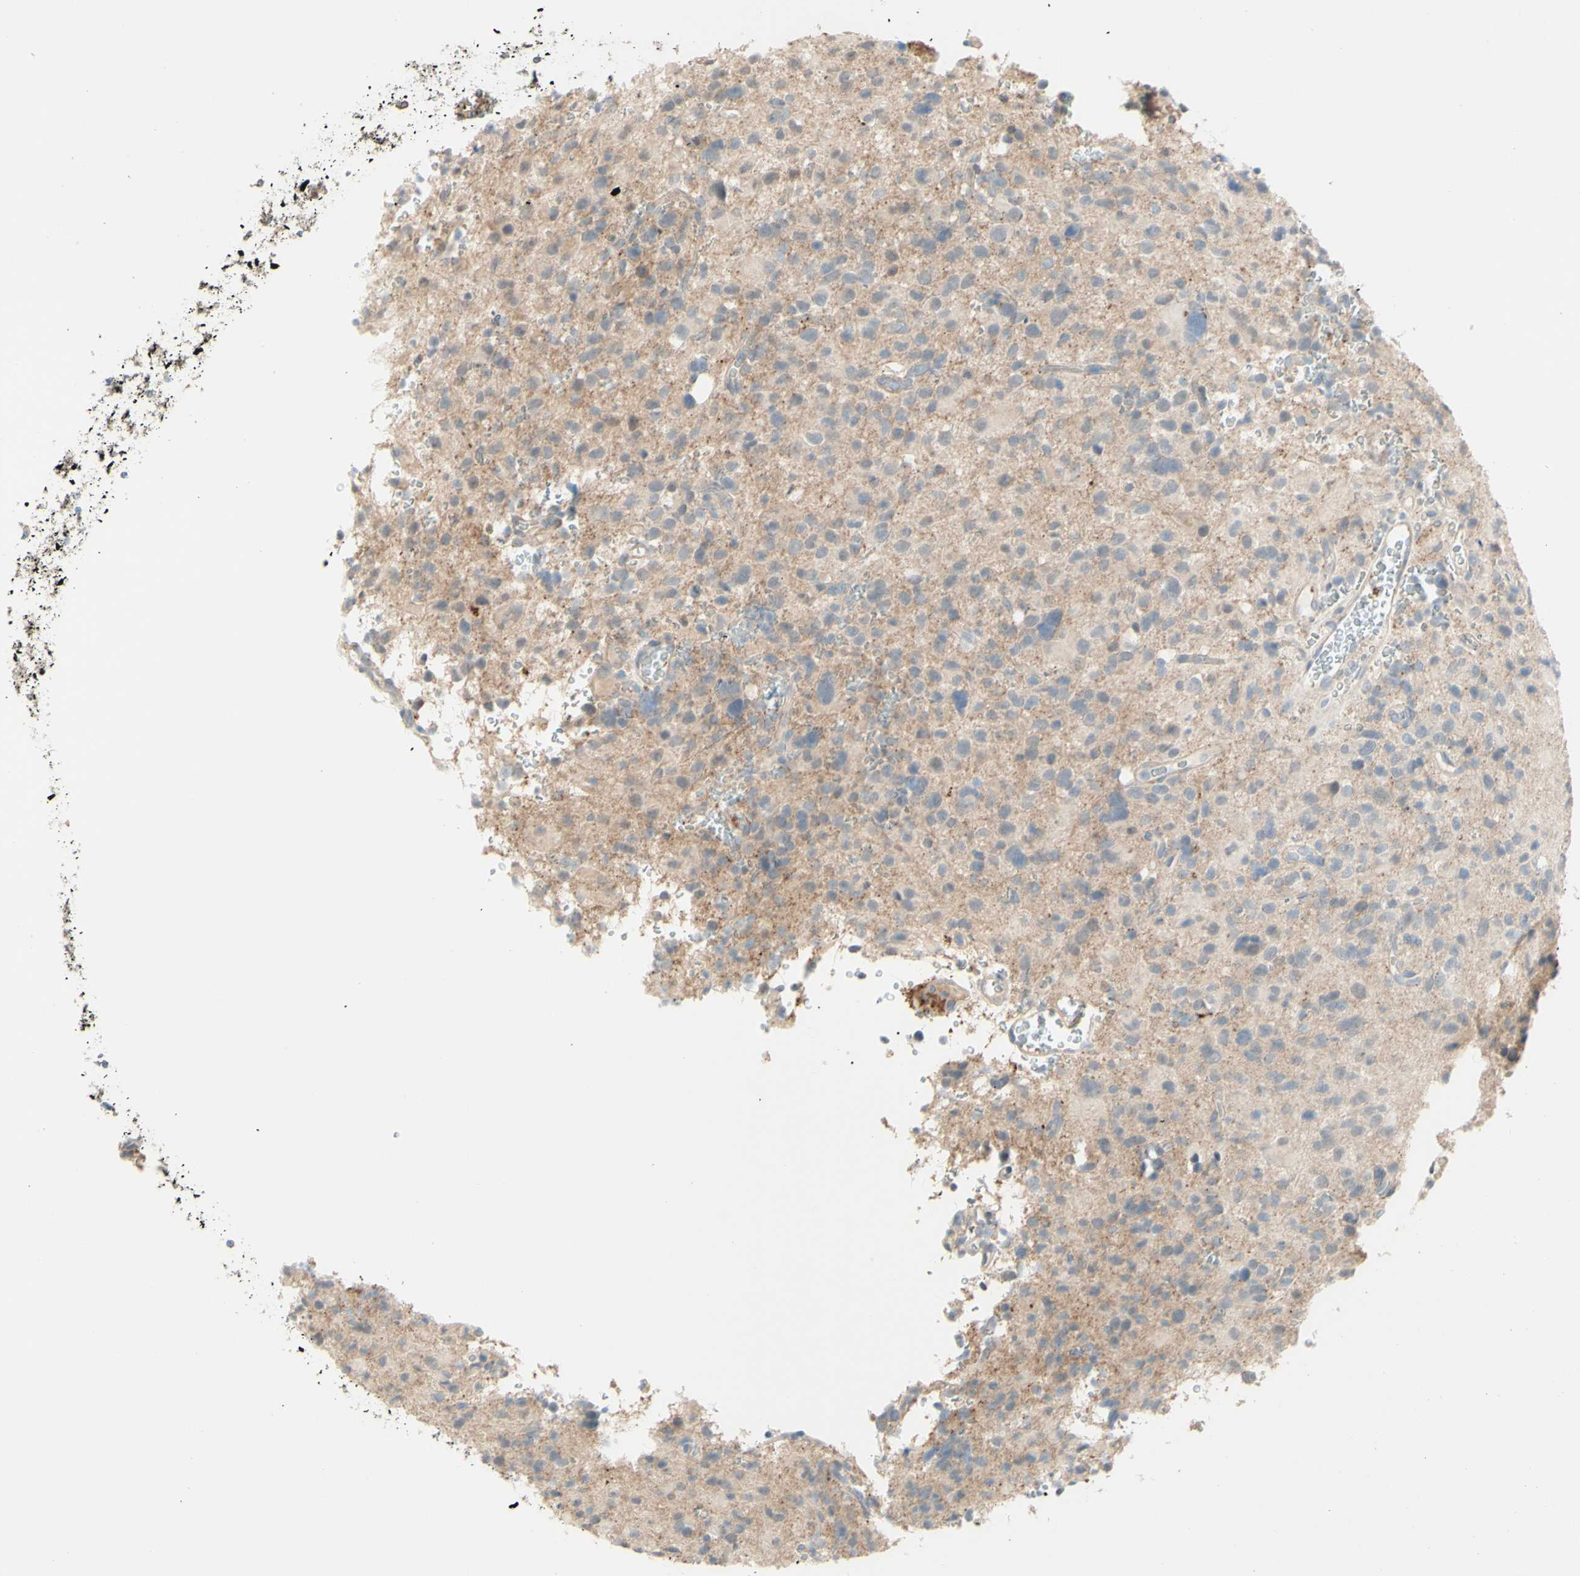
{"staining": {"intensity": "weak", "quantity": ">75%", "location": "cytoplasmic/membranous"}, "tissue": "glioma", "cell_type": "Tumor cells", "image_type": "cancer", "snomed": [{"axis": "morphology", "description": "Glioma, malignant, High grade"}, {"axis": "topography", "description": "Brain"}], "caption": "DAB (3,3'-diaminobenzidine) immunohistochemical staining of glioma reveals weak cytoplasmic/membranous protein expression in about >75% of tumor cells.", "gene": "MTM1", "patient": {"sex": "male", "age": 48}}